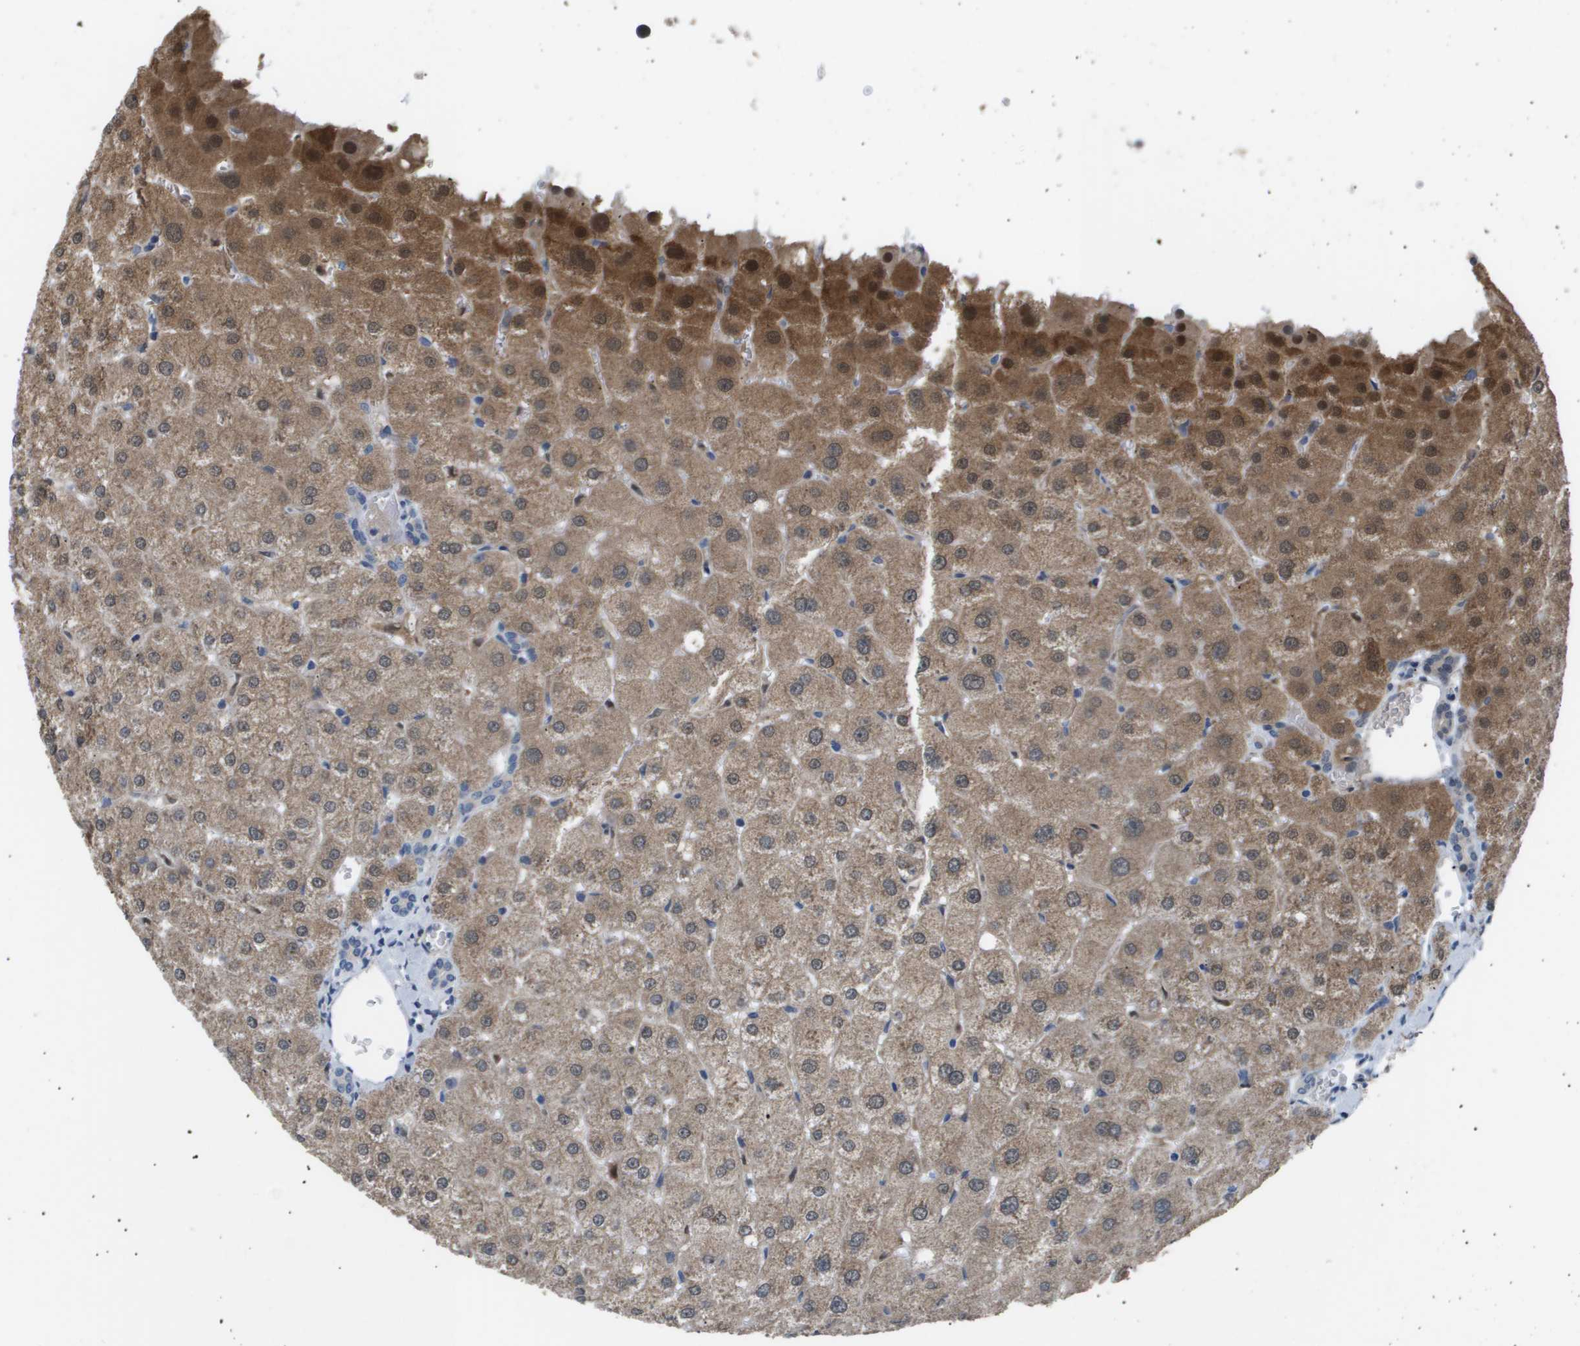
{"staining": {"intensity": "negative", "quantity": "none", "location": "none"}, "tissue": "liver", "cell_type": "Cholangiocytes", "image_type": "normal", "snomed": [{"axis": "morphology", "description": "Normal tissue, NOS"}, {"axis": "topography", "description": "Liver"}], "caption": "A high-resolution micrograph shows immunohistochemistry (IHC) staining of benign liver, which demonstrates no significant staining in cholangiocytes.", "gene": "AKR1A1", "patient": {"sex": "male", "age": 73}}